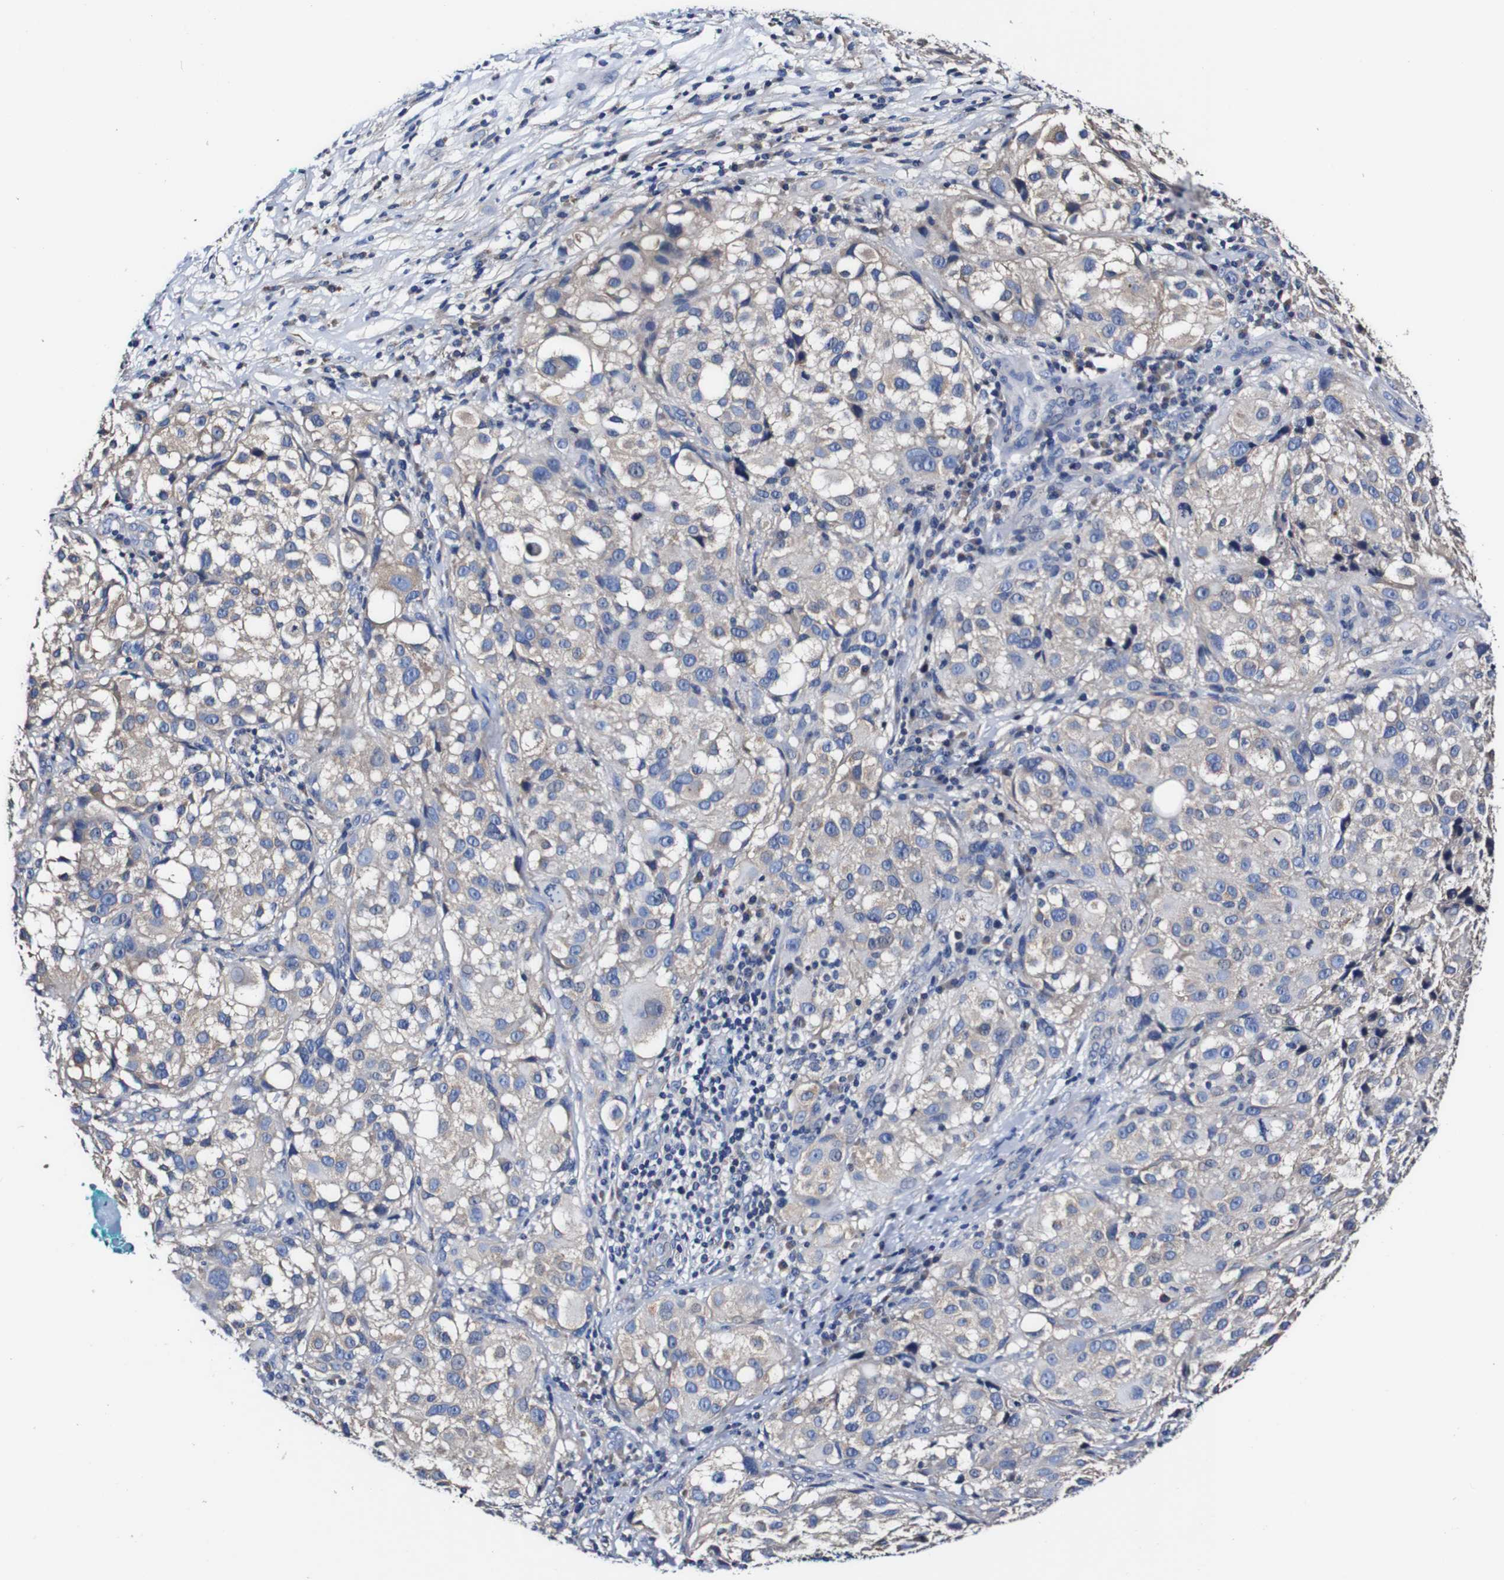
{"staining": {"intensity": "negative", "quantity": "none", "location": "none"}, "tissue": "melanoma", "cell_type": "Tumor cells", "image_type": "cancer", "snomed": [{"axis": "morphology", "description": "Necrosis, NOS"}, {"axis": "morphology", "description": "Malignant melanoma, NOS"}, {"axis": "topography", "description": "Skin"}], "caption": "Tumor cells are negative for protein expression in human melanoma.", "gene": "PDCD6IP", "patient": {"sex": "female", "age": 87}}